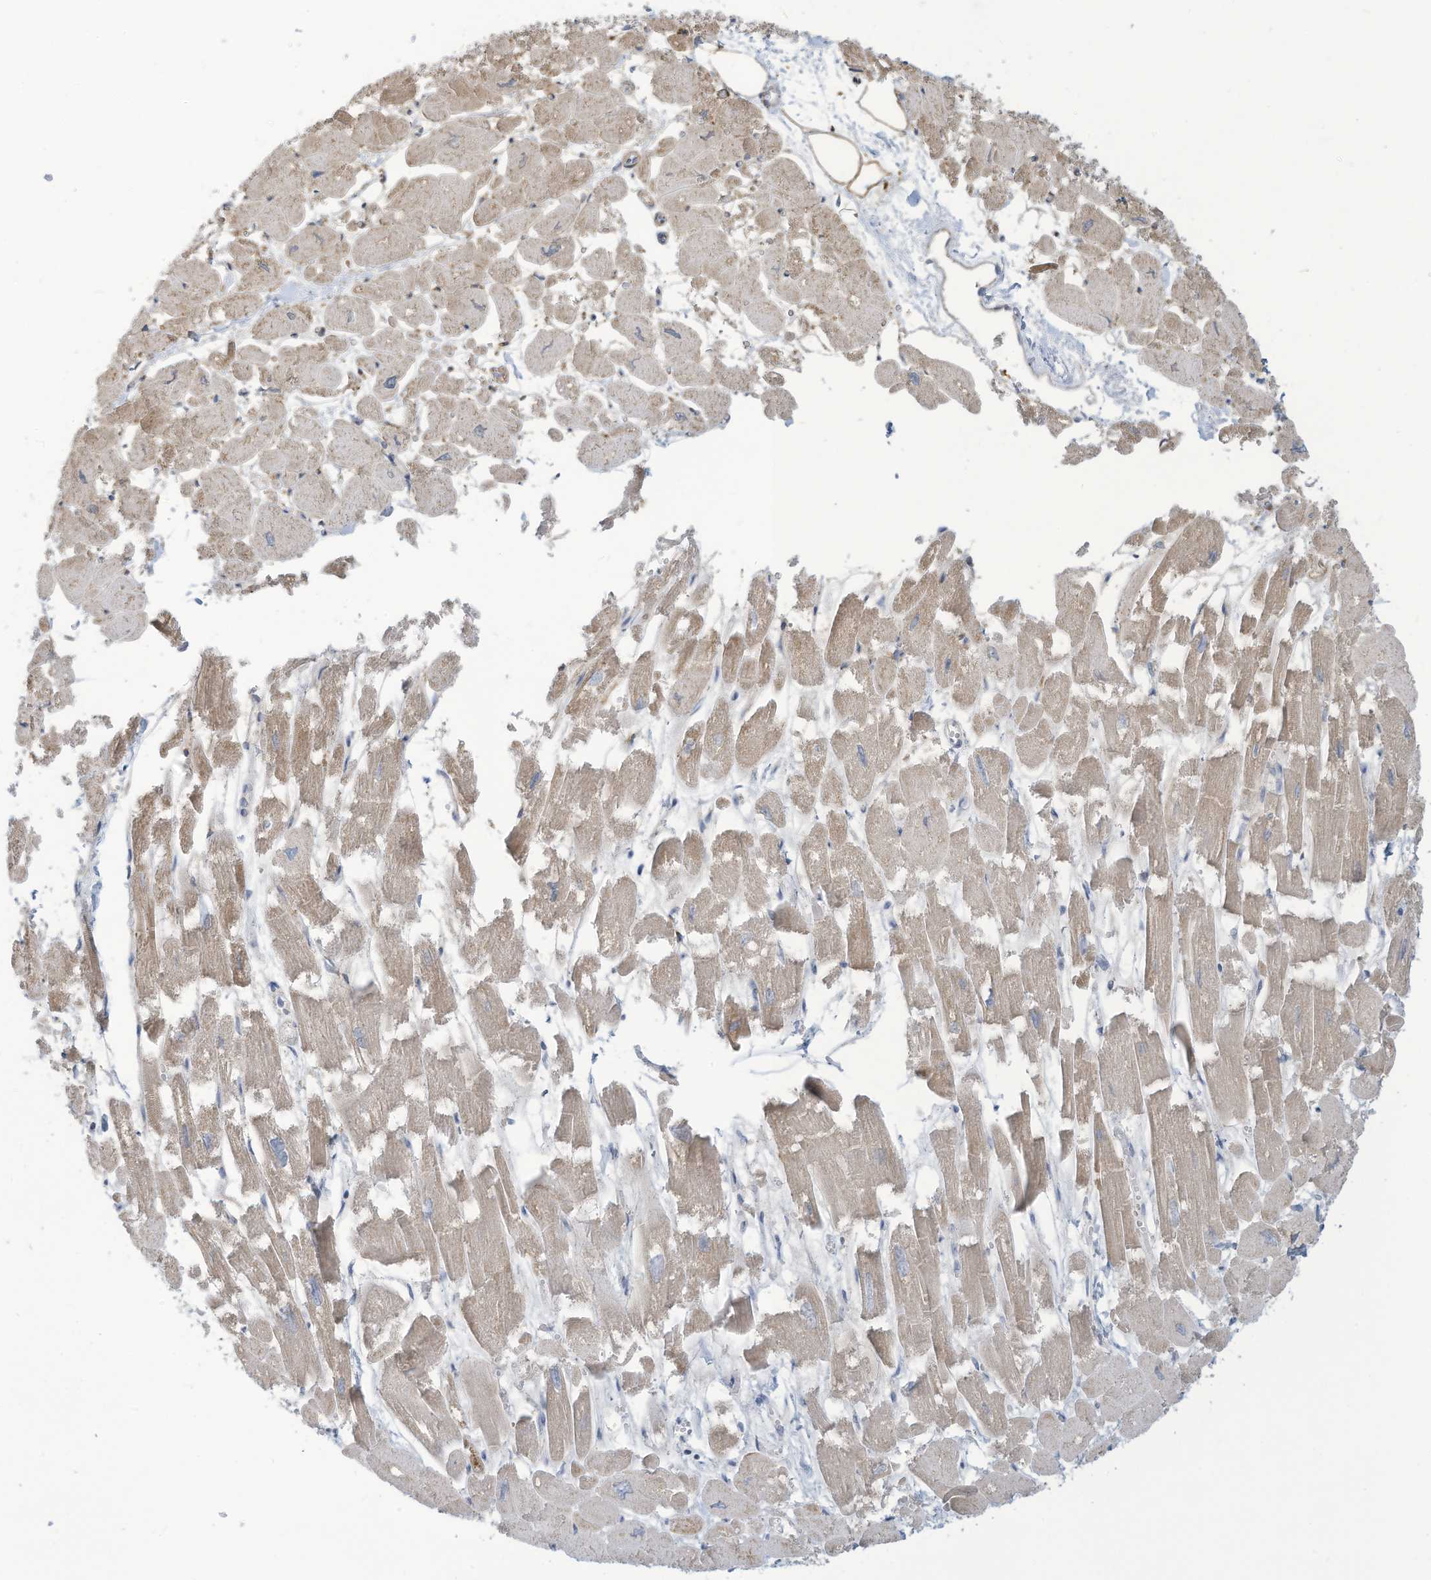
{"staining": {"intensity": "weak", "quantity": "25%-75%", "location": "cytoplasmic/membranous"}, "tissue": "heart muscle", "cell_type": "Cardiomyocytes", "image_type": "normal", "snomed": [{"axis": "morphology", "description": "Normal tissue, NOS"}, {"axis": "topography", "description": "Heart"}], "caption": "A high-resolution photomicrograph shows immunohistochemistry (IHC) staining of normal heart muscle, which exhibits weak cytoplasmic/membranous staining in about 25%-75% of cardiomyocytes.", "gene": "NLN", "patient": {"sex": "male", "age": 54}}